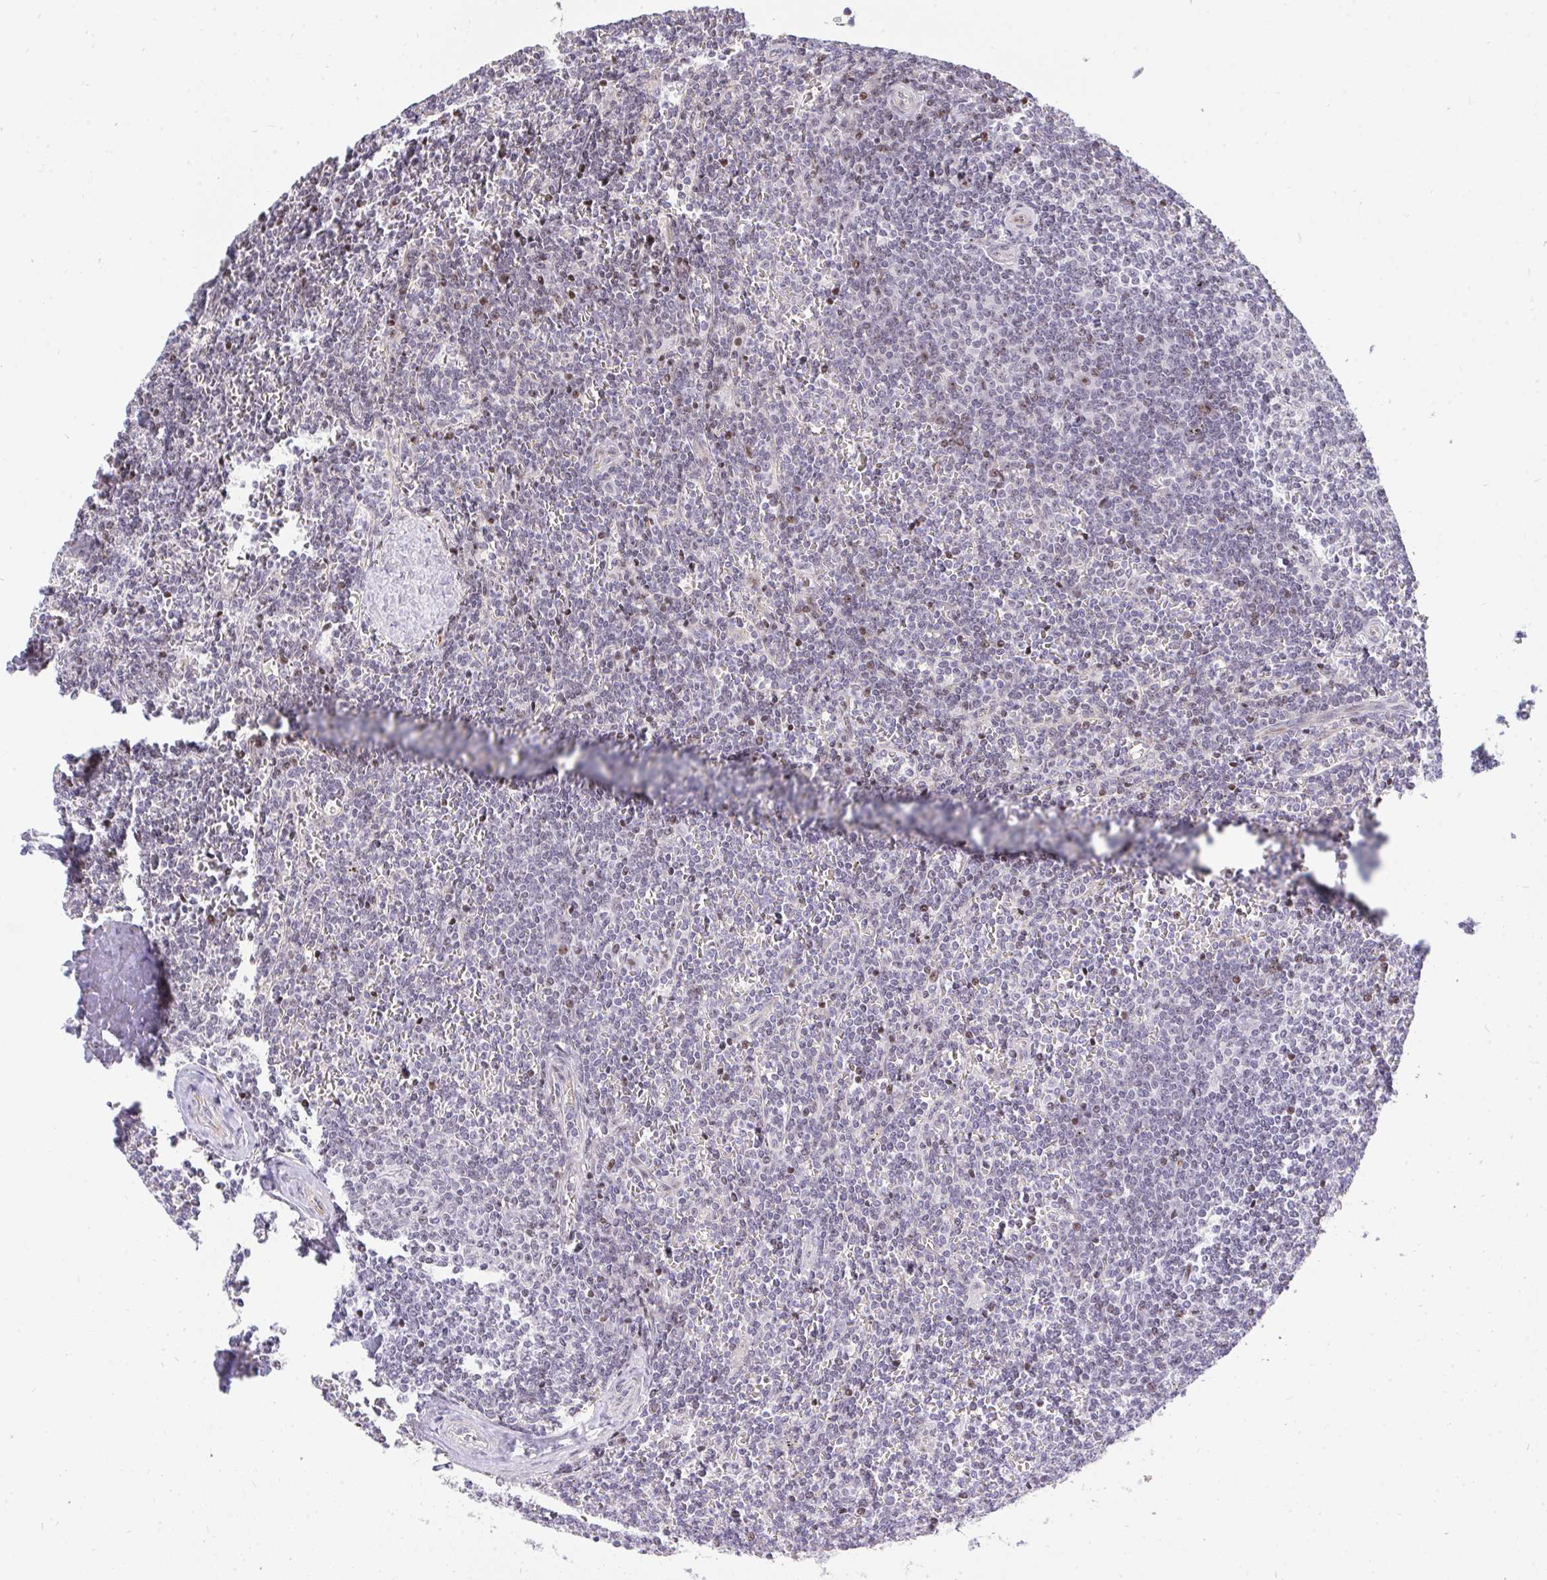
{"staining": {"intensity": "negative", "quantity": "none", "location": "none"}, "tissue": "lymphoma", "cell_type": "Tumor cells", "image_type": "cancer", "snomed": [{"axis": "morphology", "description": "Malignant lymphoma, non-Hodgkin's type, Low grade"}, {"axis": "topography", "description": "Spleen"}], "caption": "Immunohistochemistry (IHC) photomicrograph of neoplastic tissue: human lymphoma stained with DAB shows no significant protein positivity in tumor cells.", "gene": "PLPPR3", "patient": {"sex": "male", "age": 78}}